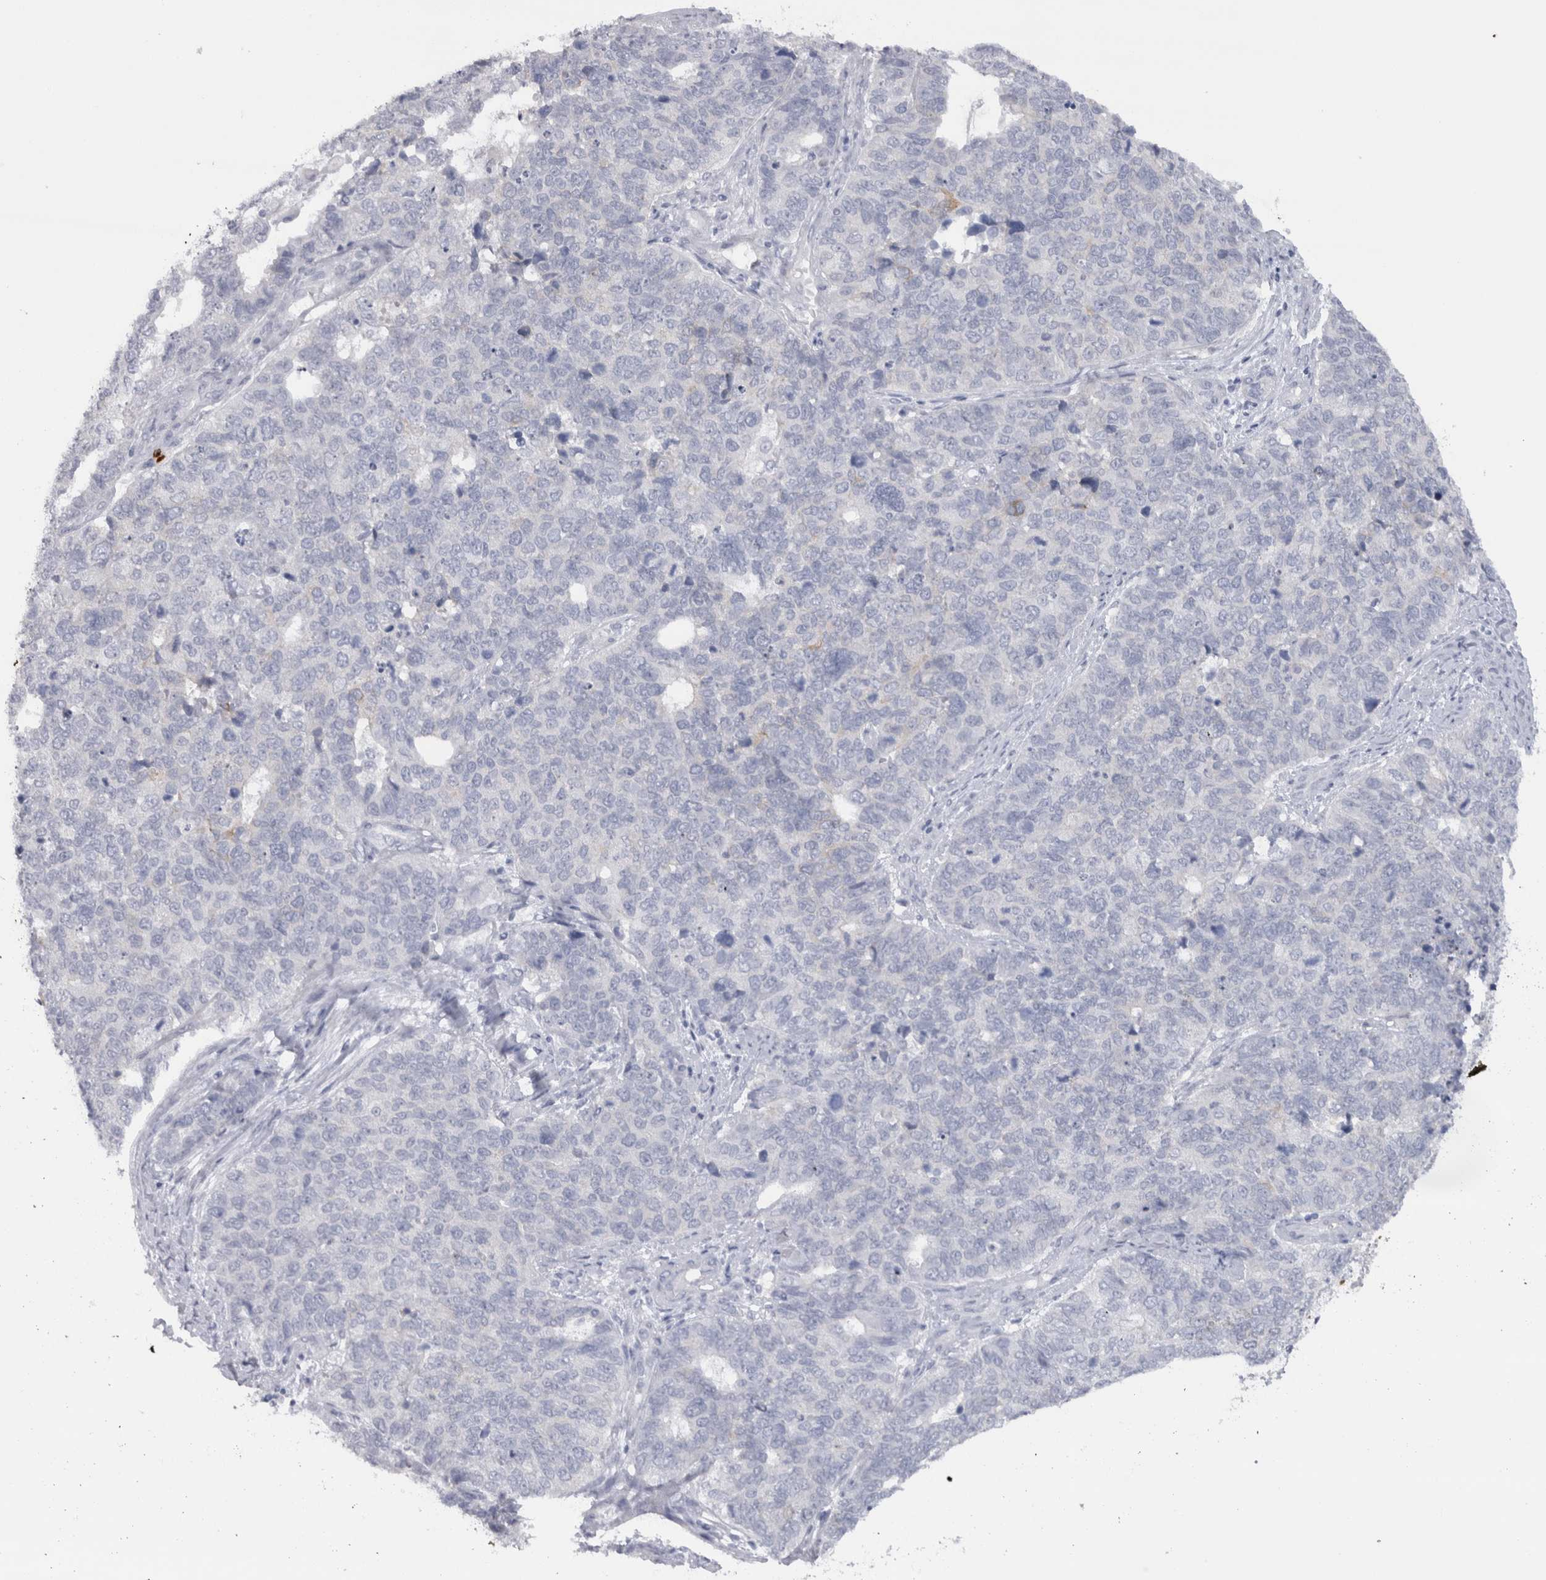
{"staining": {"intensity": "negative", "quantity": "none", "location": "none"}, "tissue": "cervical cancer", "cell_type": "Tumor cells", "image_type": "cancer", "snomed": [{"axis": "morphology", "description": "Squamous cell carcinoma, NOS"}, {"axis": "topography", "description": "Cervix"}], "caption": "An image of squamous cell carcinoma (cervical) stained for a protein displays no brown staining in tumor cells.", "gene": "CDH17", "patient": {"sex": "female", "age": 63}}